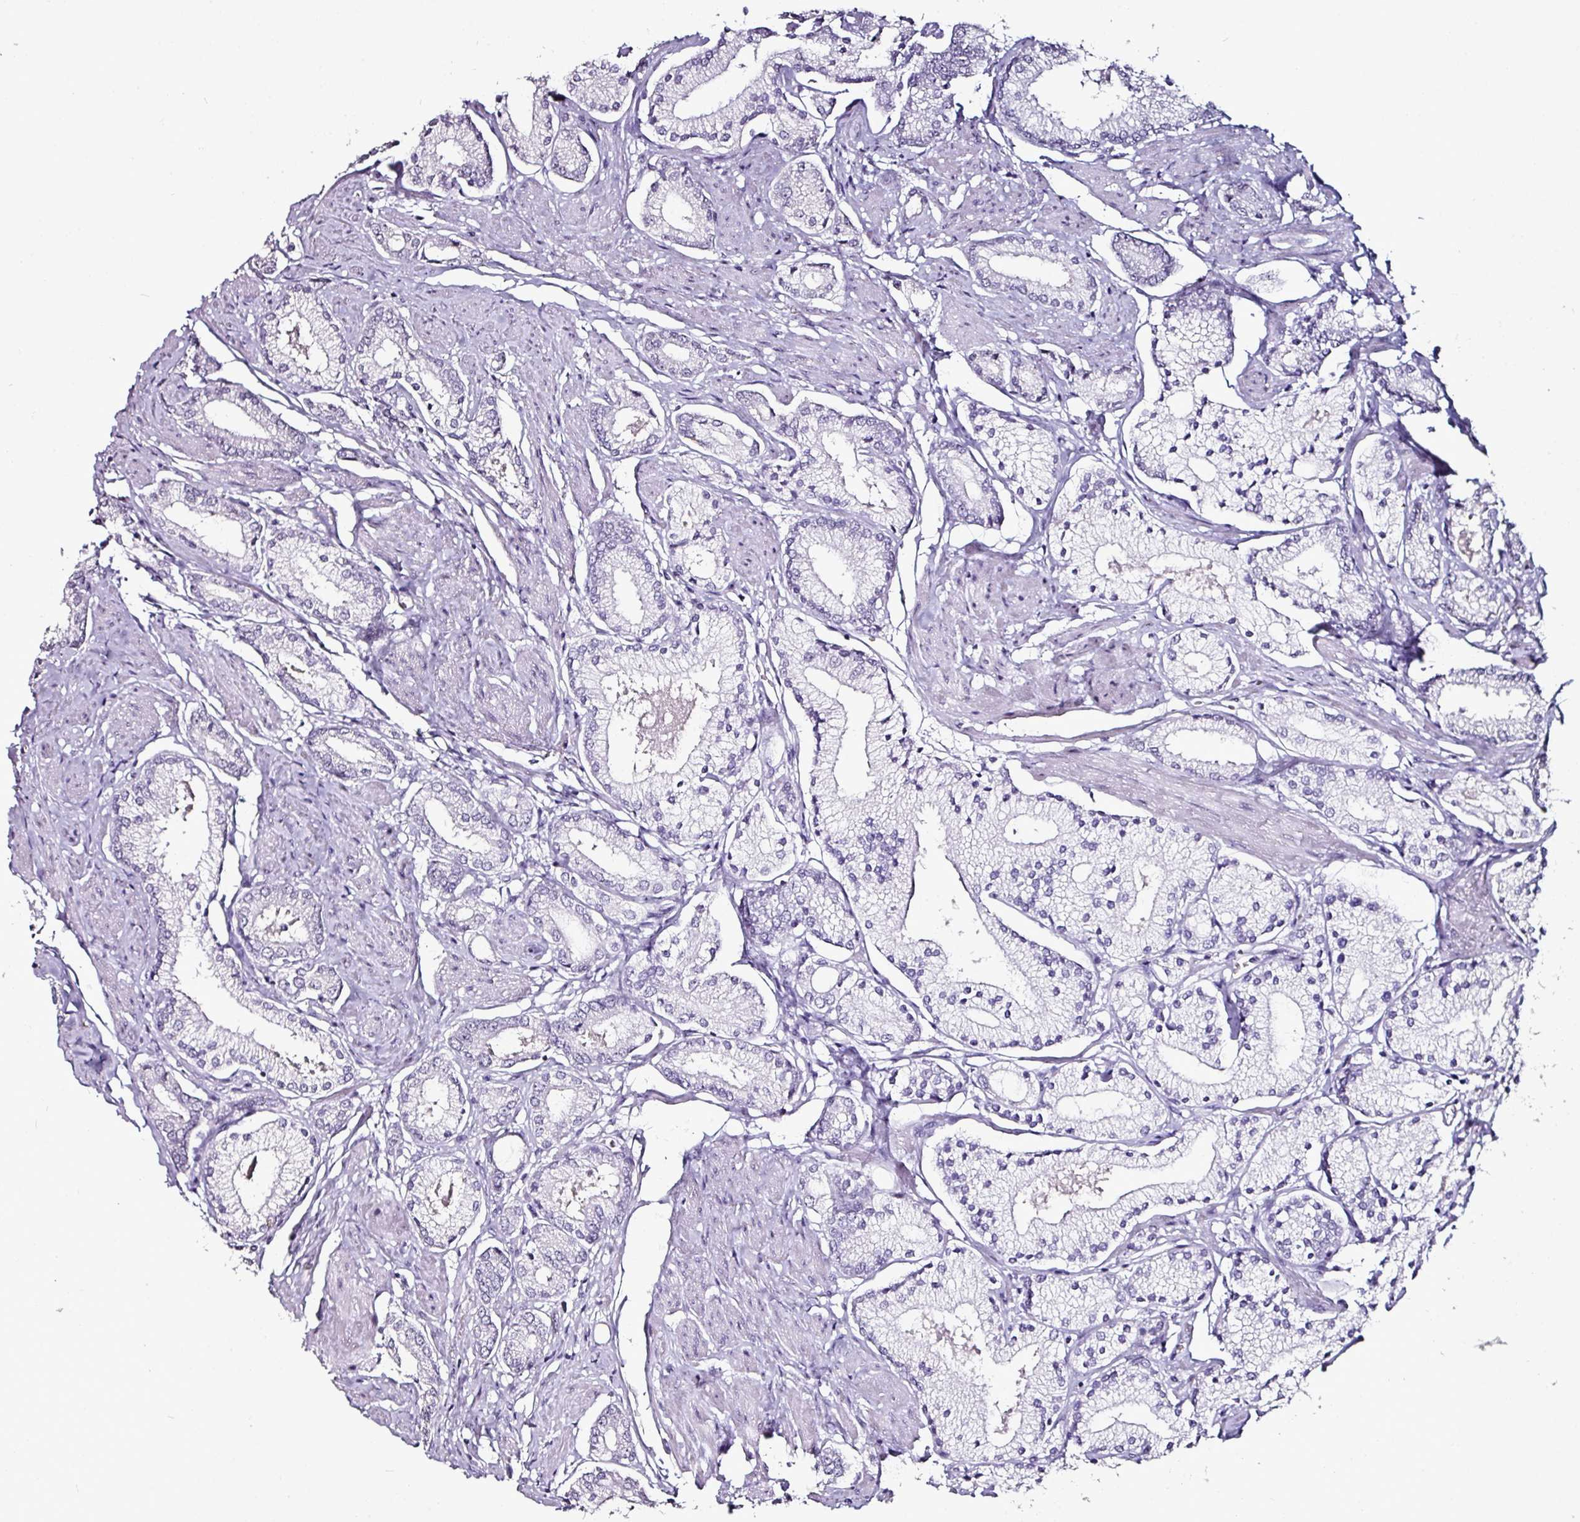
{"staining": {"intensity": "weak", "quantity": "<25%", "location": "nuclear"}, "tissue": "prostate cancer", "cell_type": "Tumor cells", "image_type": "cancer", "snomed": [{"axis": "morphology", "description": "Adenocarcinoma, High grade"}, {"axis": "topography", "description": "Prostate and seminal vesicle, NOS"}], "caption": "DAB immunohistochemical staining of prostate cancer shows no significant staining in tumor cells. Nuclei are stained in blue.", "gene": "NACC2", "patient": {"sex": "male", "age": 64}}